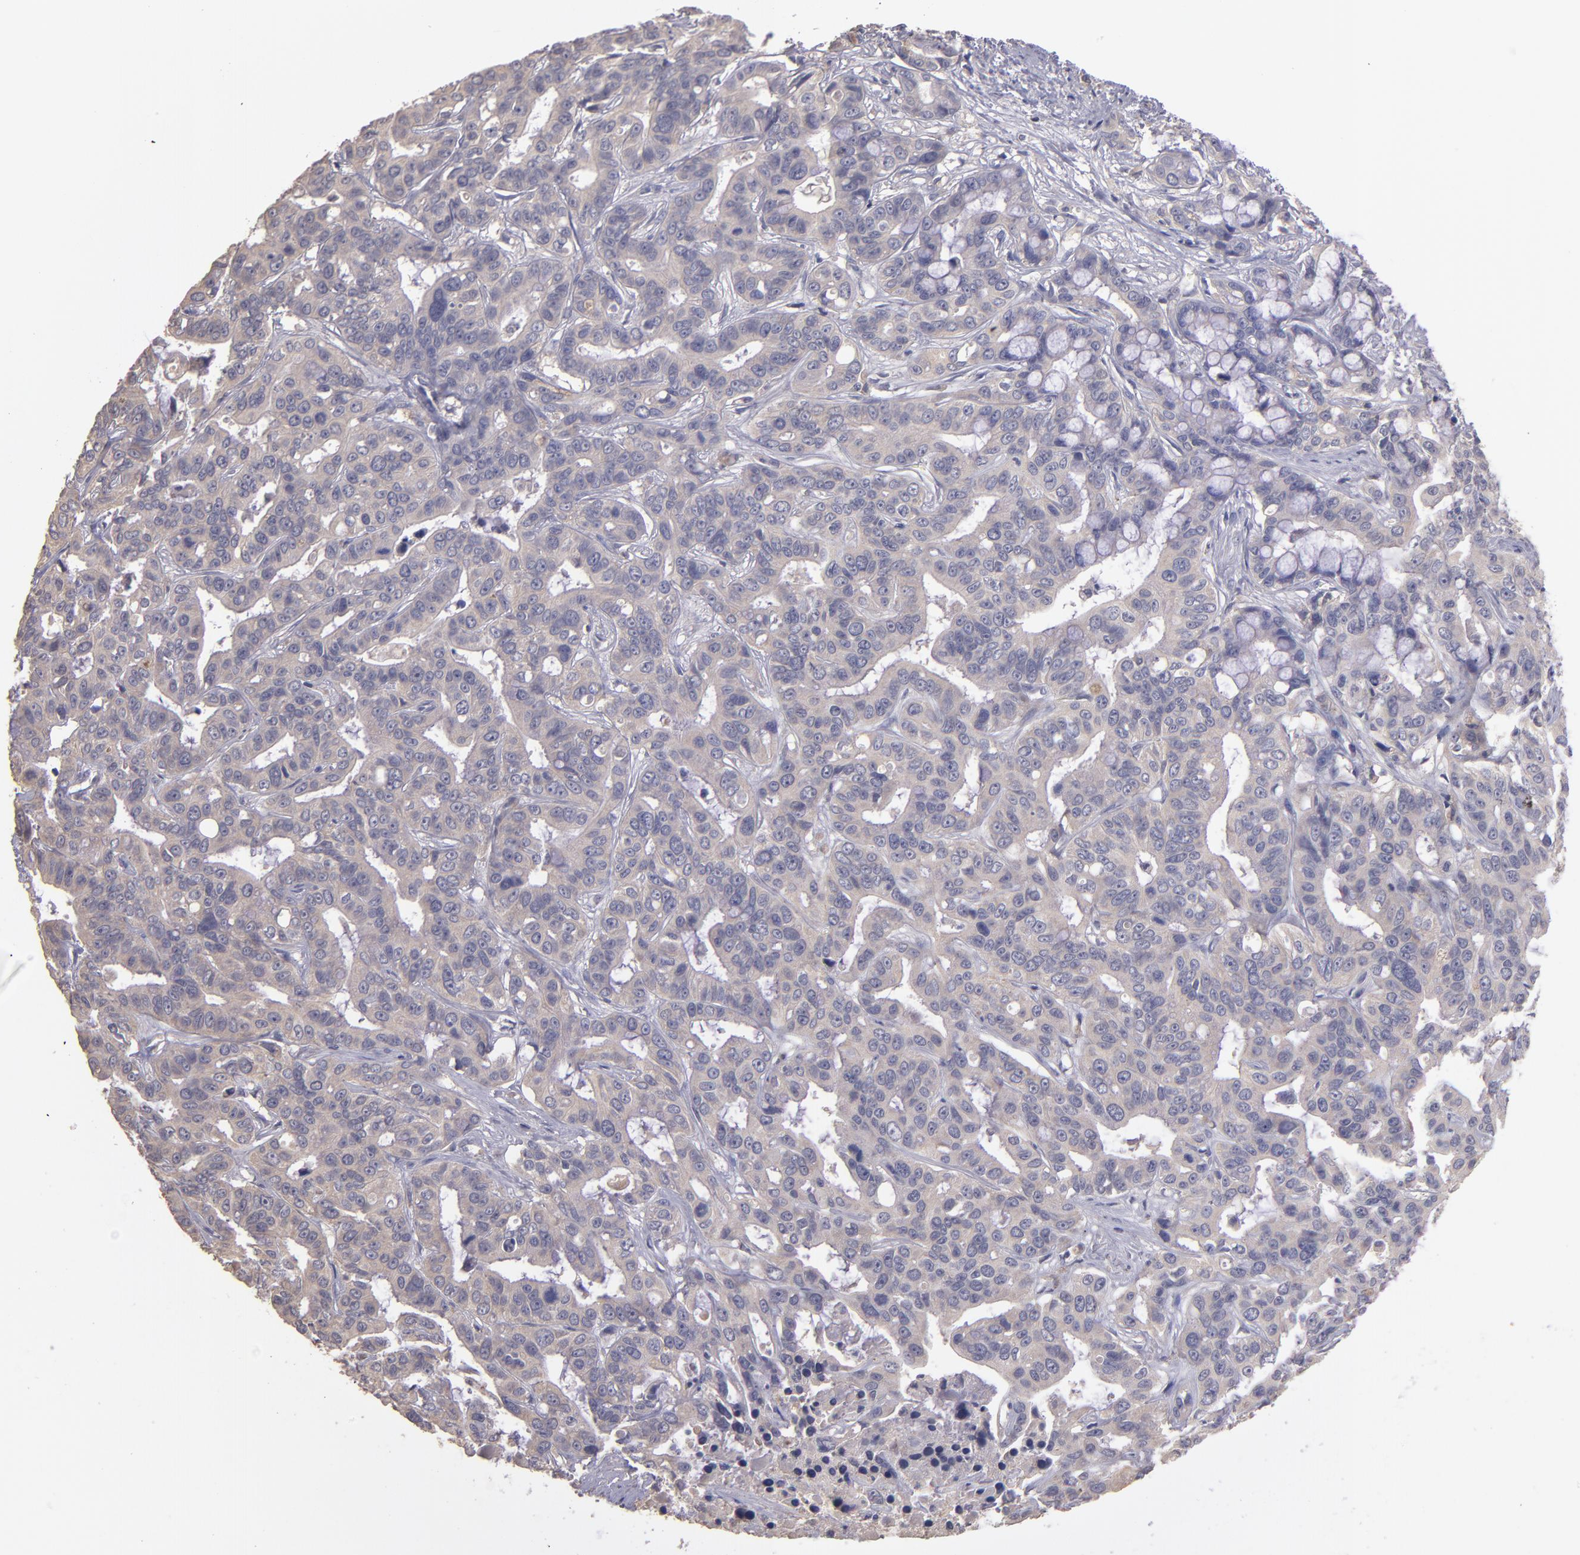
{"staining": {"intensity": "negative", "quantity": "none", "location": "none"}, "tissue": "liver cancer", "cell_type": "Tumor cells", "image_type": "cancer", "snomed": [{"axis": "morphology", "description": "Cholangiocarcinoma"}, {"axis": "topography", "description": "Liver"}], "caption": "Immunohistochemistry (IHC) of liver cancer (cholangiocarcinoma) demonstrates no positivity in tumor cells. The staining was performed using DAB (3,3'-diaminobenzidine) to visualize the protein expression in brown, while the nuclei were stained in blue with hematoxylin (Magnification: 20x).", "gene": "GNAZ", "patient": {"sex": "female", "age": 65}}